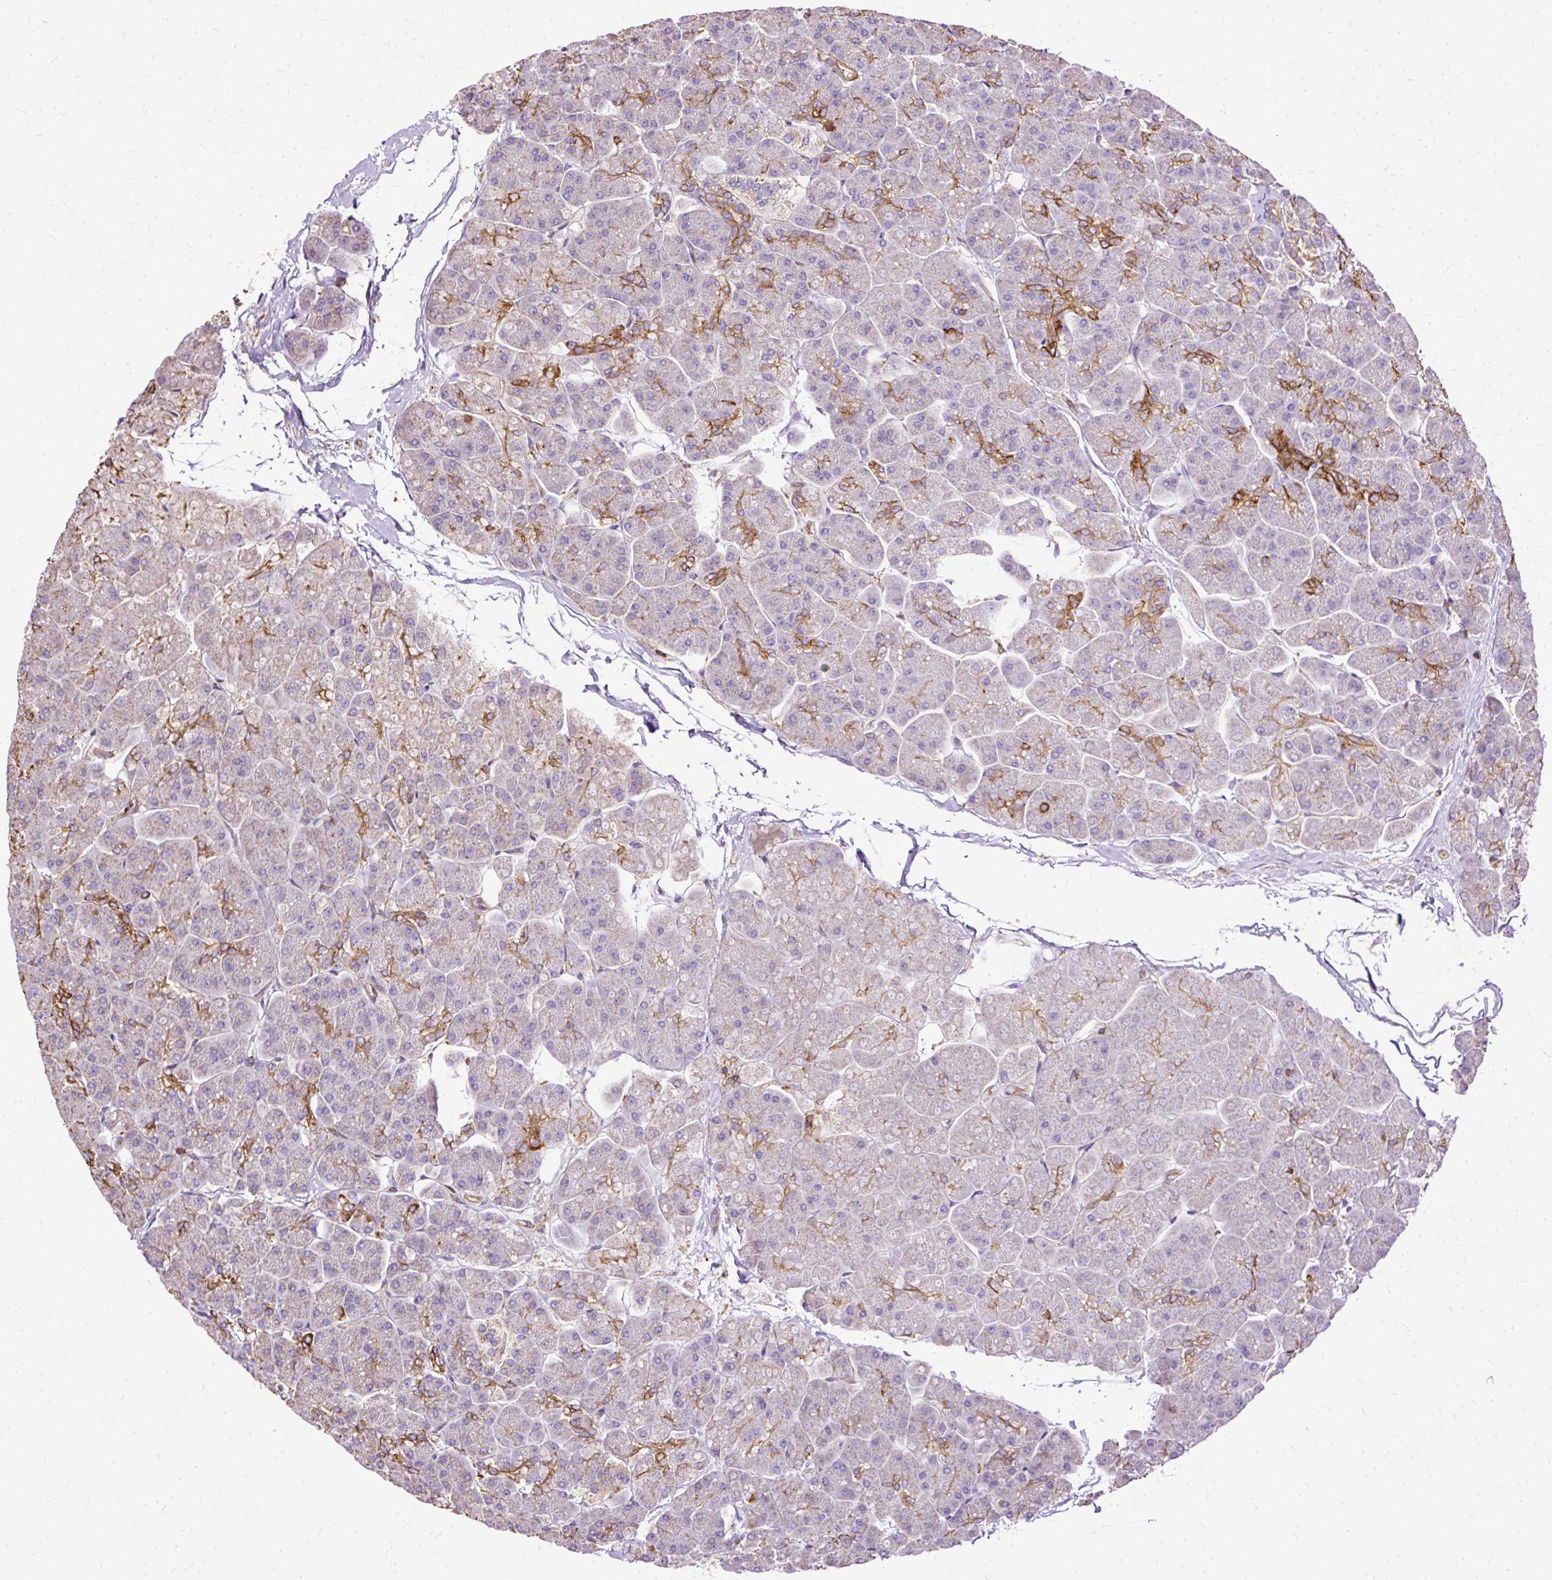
{"staining": {"intensity": "strong", "quantity": "<25%", "location": "cytoplasmic/membranous"}, "tissue": "pancreas", "cell_type": "Exocrine glandular cells", "image_type": "normal", "snomed": [{"axis": "morphology", "description": "Normal tissue, NOS"}, {"axis": "topography", "description": "Pancreas"}, {"axis": "topography", "description": "Peripheral nerve tissue"}], "caption": "Immunohistochemical staining of unremarkable pancreas reveals <25% levels of strong cytoplasmic/membranous protein expression in about <25% of exocrine glandular cells. (DAB IHC, brown staining for protein, blue staining for nuclei).", "gene": "KLHL11", "patient": {"sex": "male", "age": 54}}